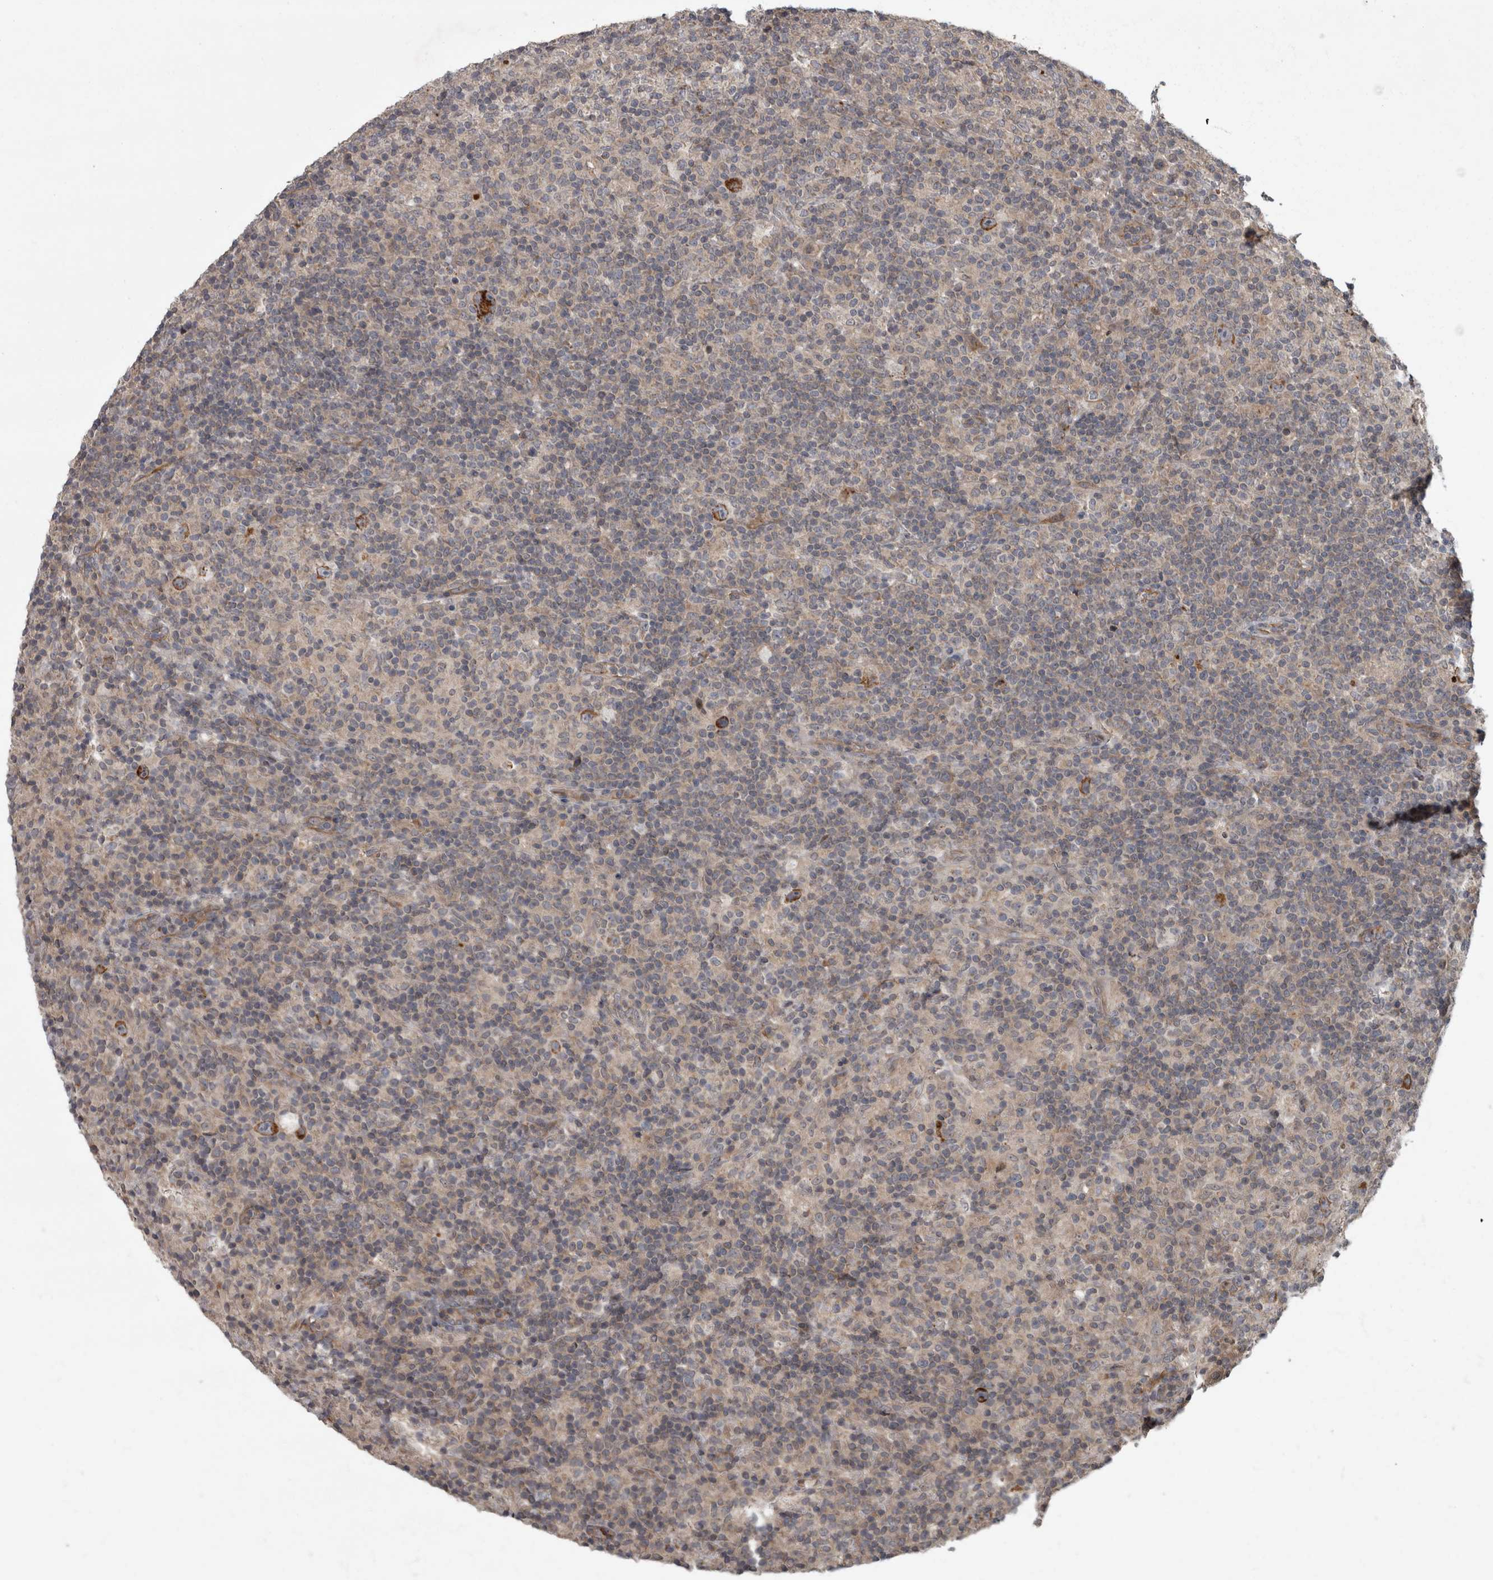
{"staining": {"intensity": "strong", "quantity": ">75%", "location": "cytoplasmic/membranous"}, "tissue": "lymphoma", "cell_type": "Tumor cells", "image_type": "cancer", "snomed": [{"axis": "morphology", "description": "Hodgkin's disease, NOS"}, {"axis": "topography", "description": "Lymph node"}], "caption": "Immunohistochemical staining of human lymphoma shows high levels of strong cytoplasmic/membranous protein positivity in approximately >75% of tumor cells. The protein is shown in brown color, while the nuclei are stained blue.", "gene": "VEGFD", "patient": {"sex": "male", "age": 70}}